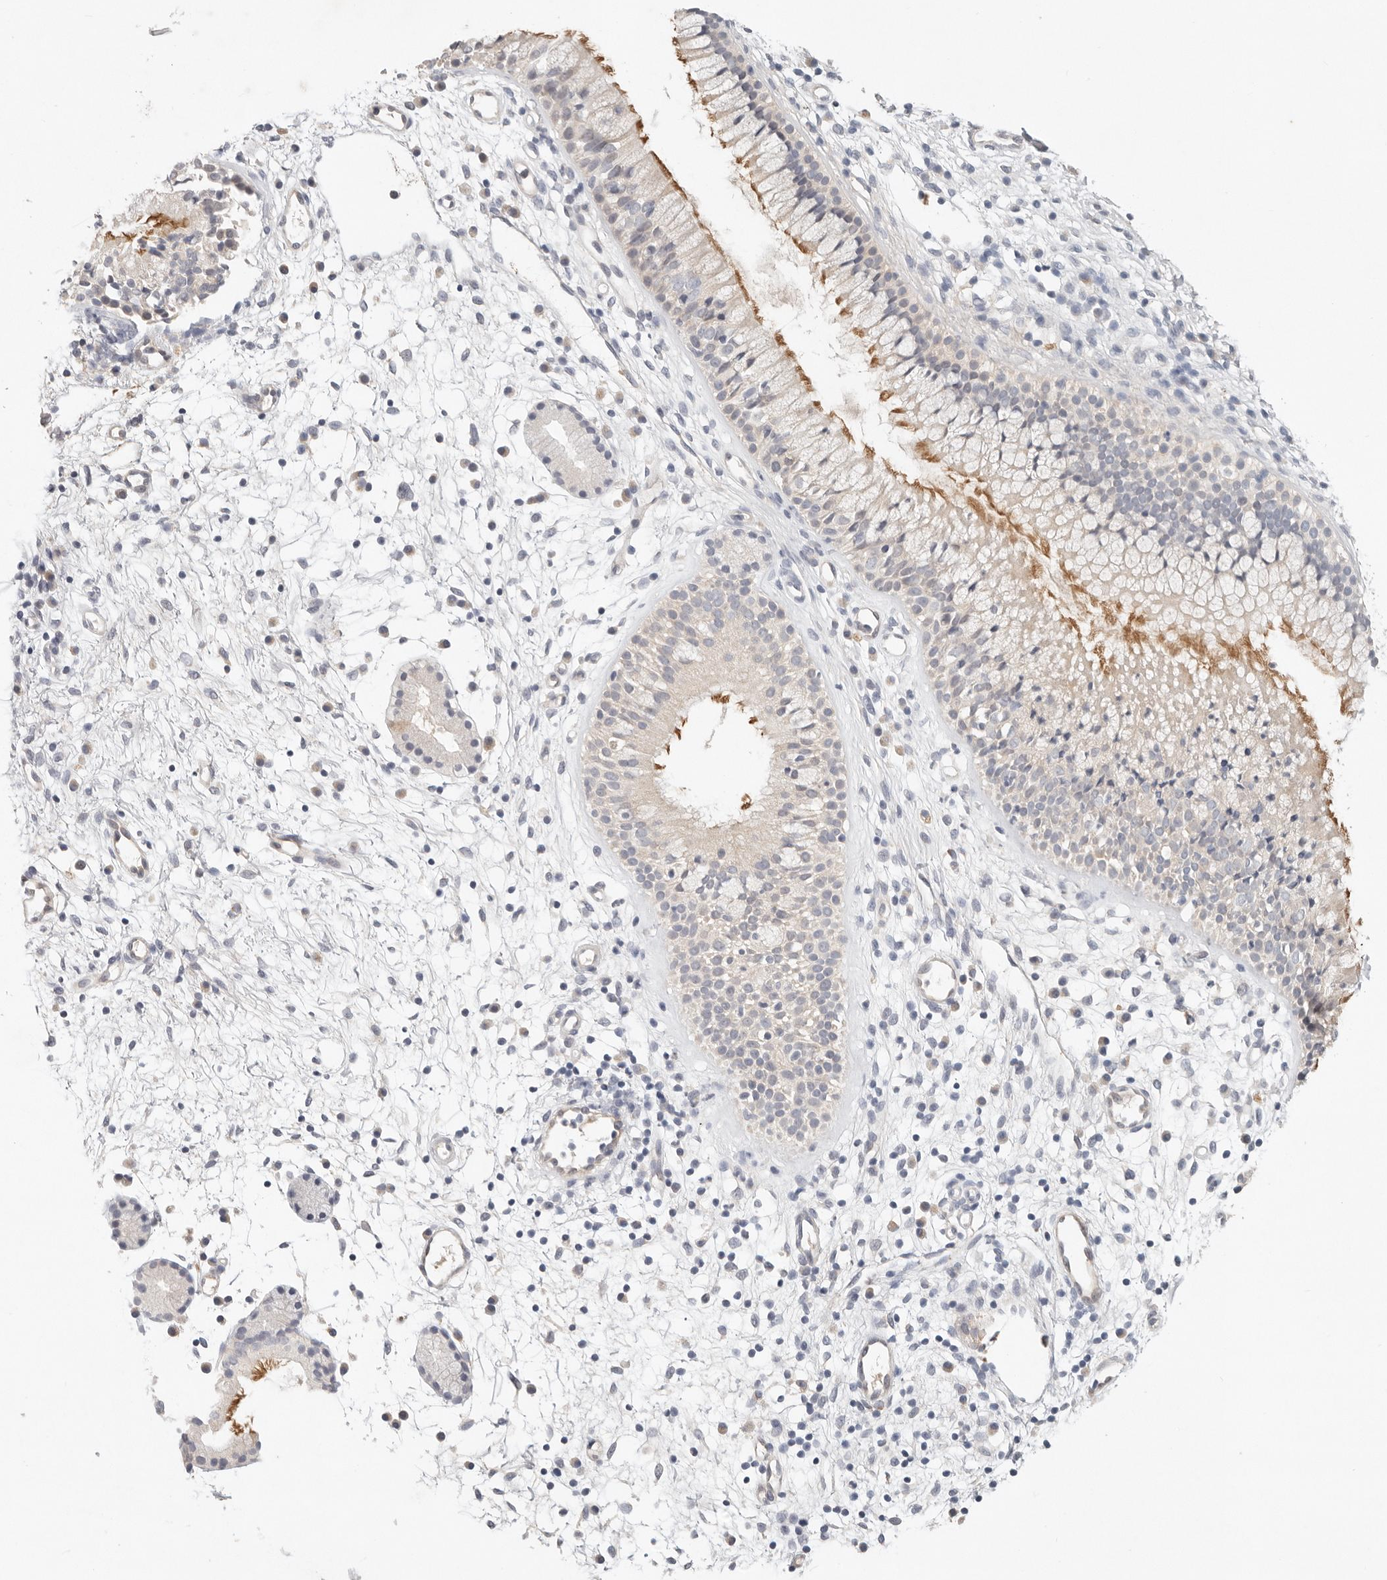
{"staining": {"intensity": "moderate", "quantity": "<25%", "location": "cytoplasmic/membranous"}, "tissue": "nasopharynx", "cell_type": "Respiratory epithelial cells", "image_type": "normal", "snomed": [{"axis": "morphology", "description": "Normal tissue, NOS"}, {"axis": "topography", "description": "Nasopharynx"}], "caption": "Respiratory epithelial cells demonstrate low levels of moderate cytoplasmic/membranous positivity in about <25% of cells in unremarkable human nasopharynx. Nuclei are stained in blue.", "gene": "SPHK1", "patient": {"sex": "male", "age": 21}}